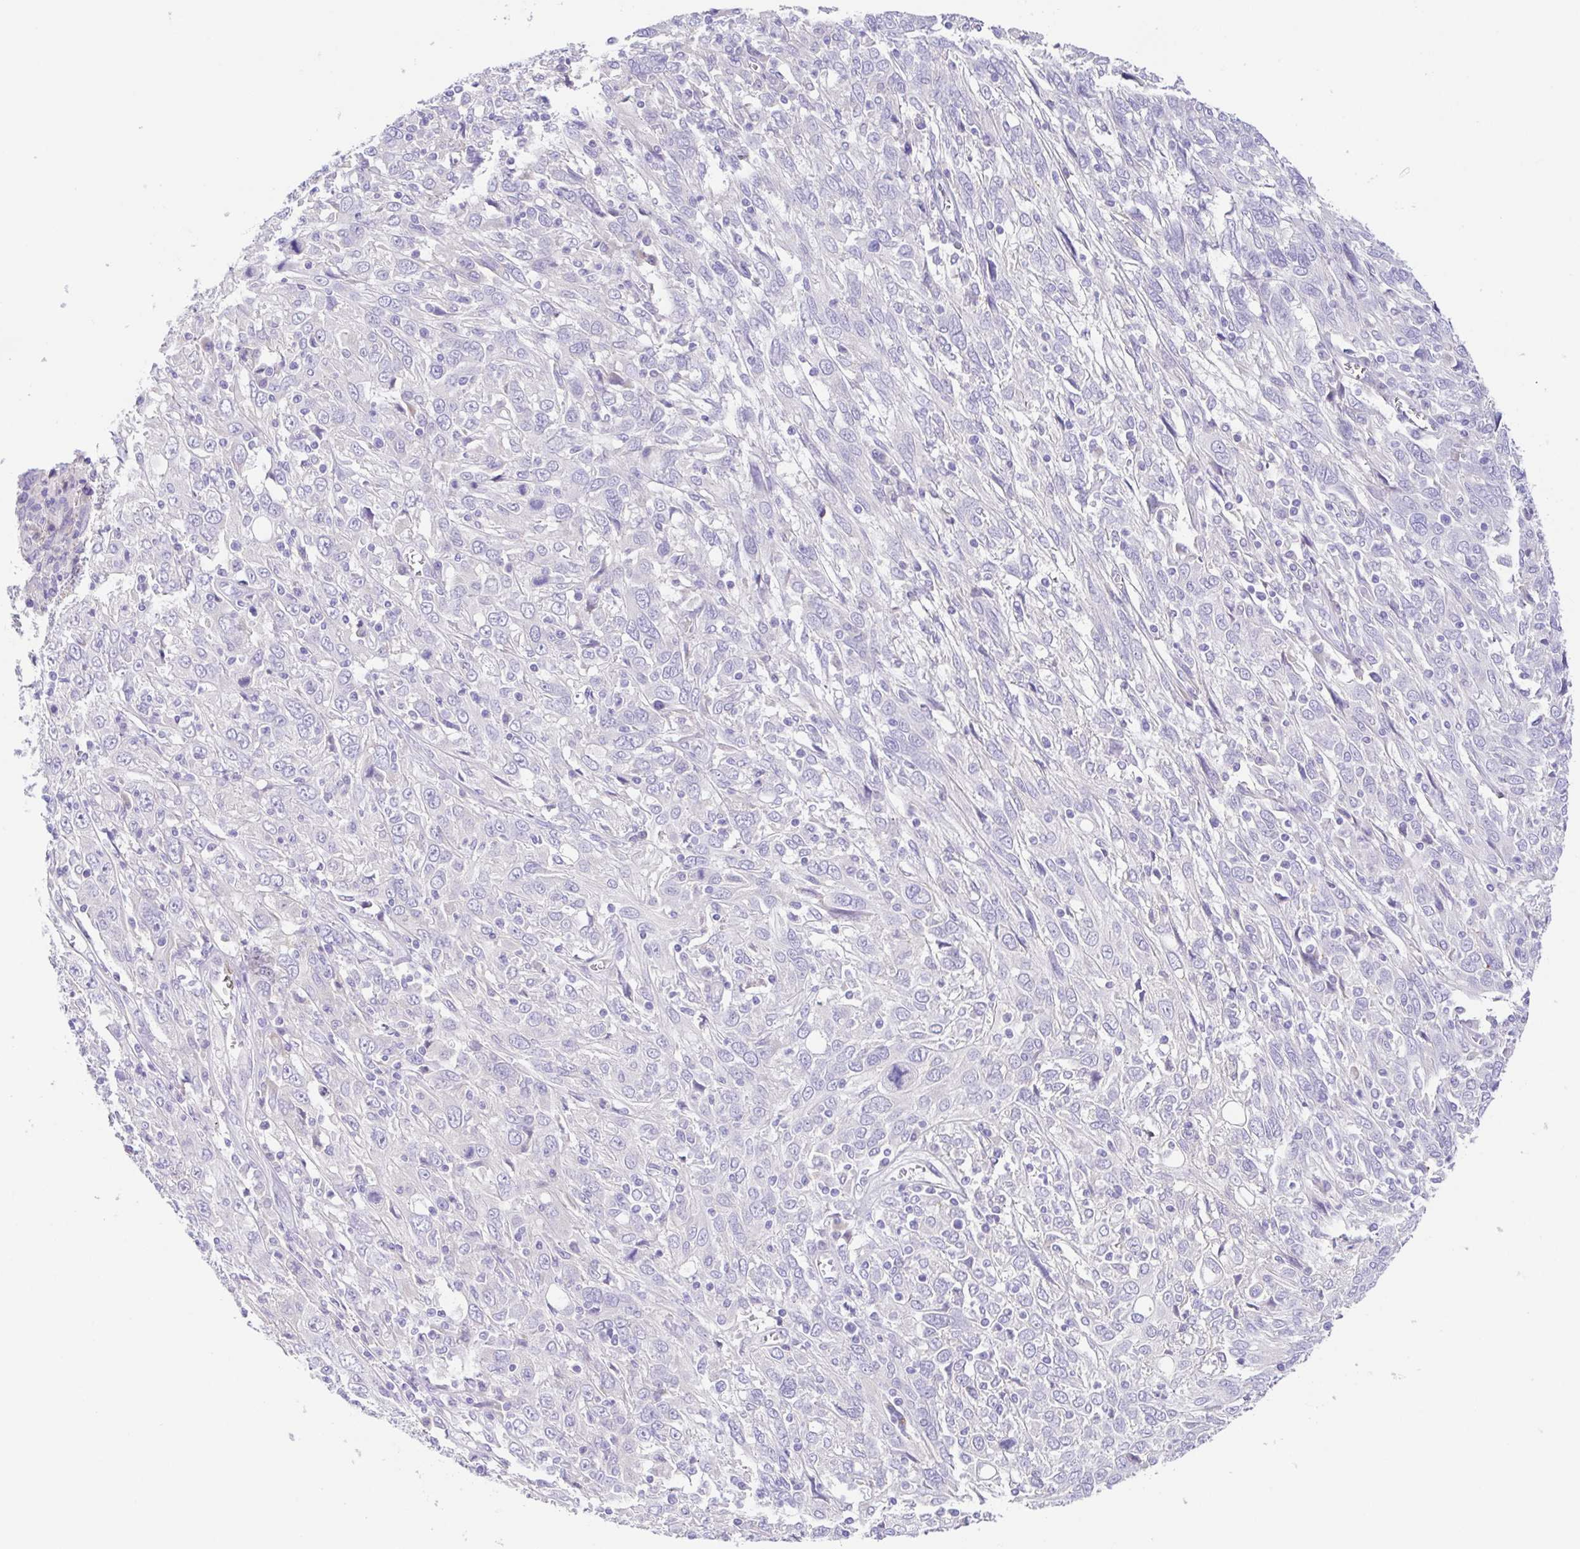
{"staining": {"intensity": "negative", "quantity": "none", "location": "none"}, "tissue": "cervical cancer", "cell_type": "Tumor cells", "image_type": "cancer", "snomed": [{"axis": "morphology", "description": "Squamous cell carcinoma, NOS"}, {"axis": "topography", "description": "Cervix"}], "caption": "Immunohistochemistry (IHC) photomicrograph of squamous cell carcinoma (cervical) stained for a protein (brown), which shows no staining in tumor cells.", "gene": "A1BG", "patient": {"sex": "female", "age": 46}}